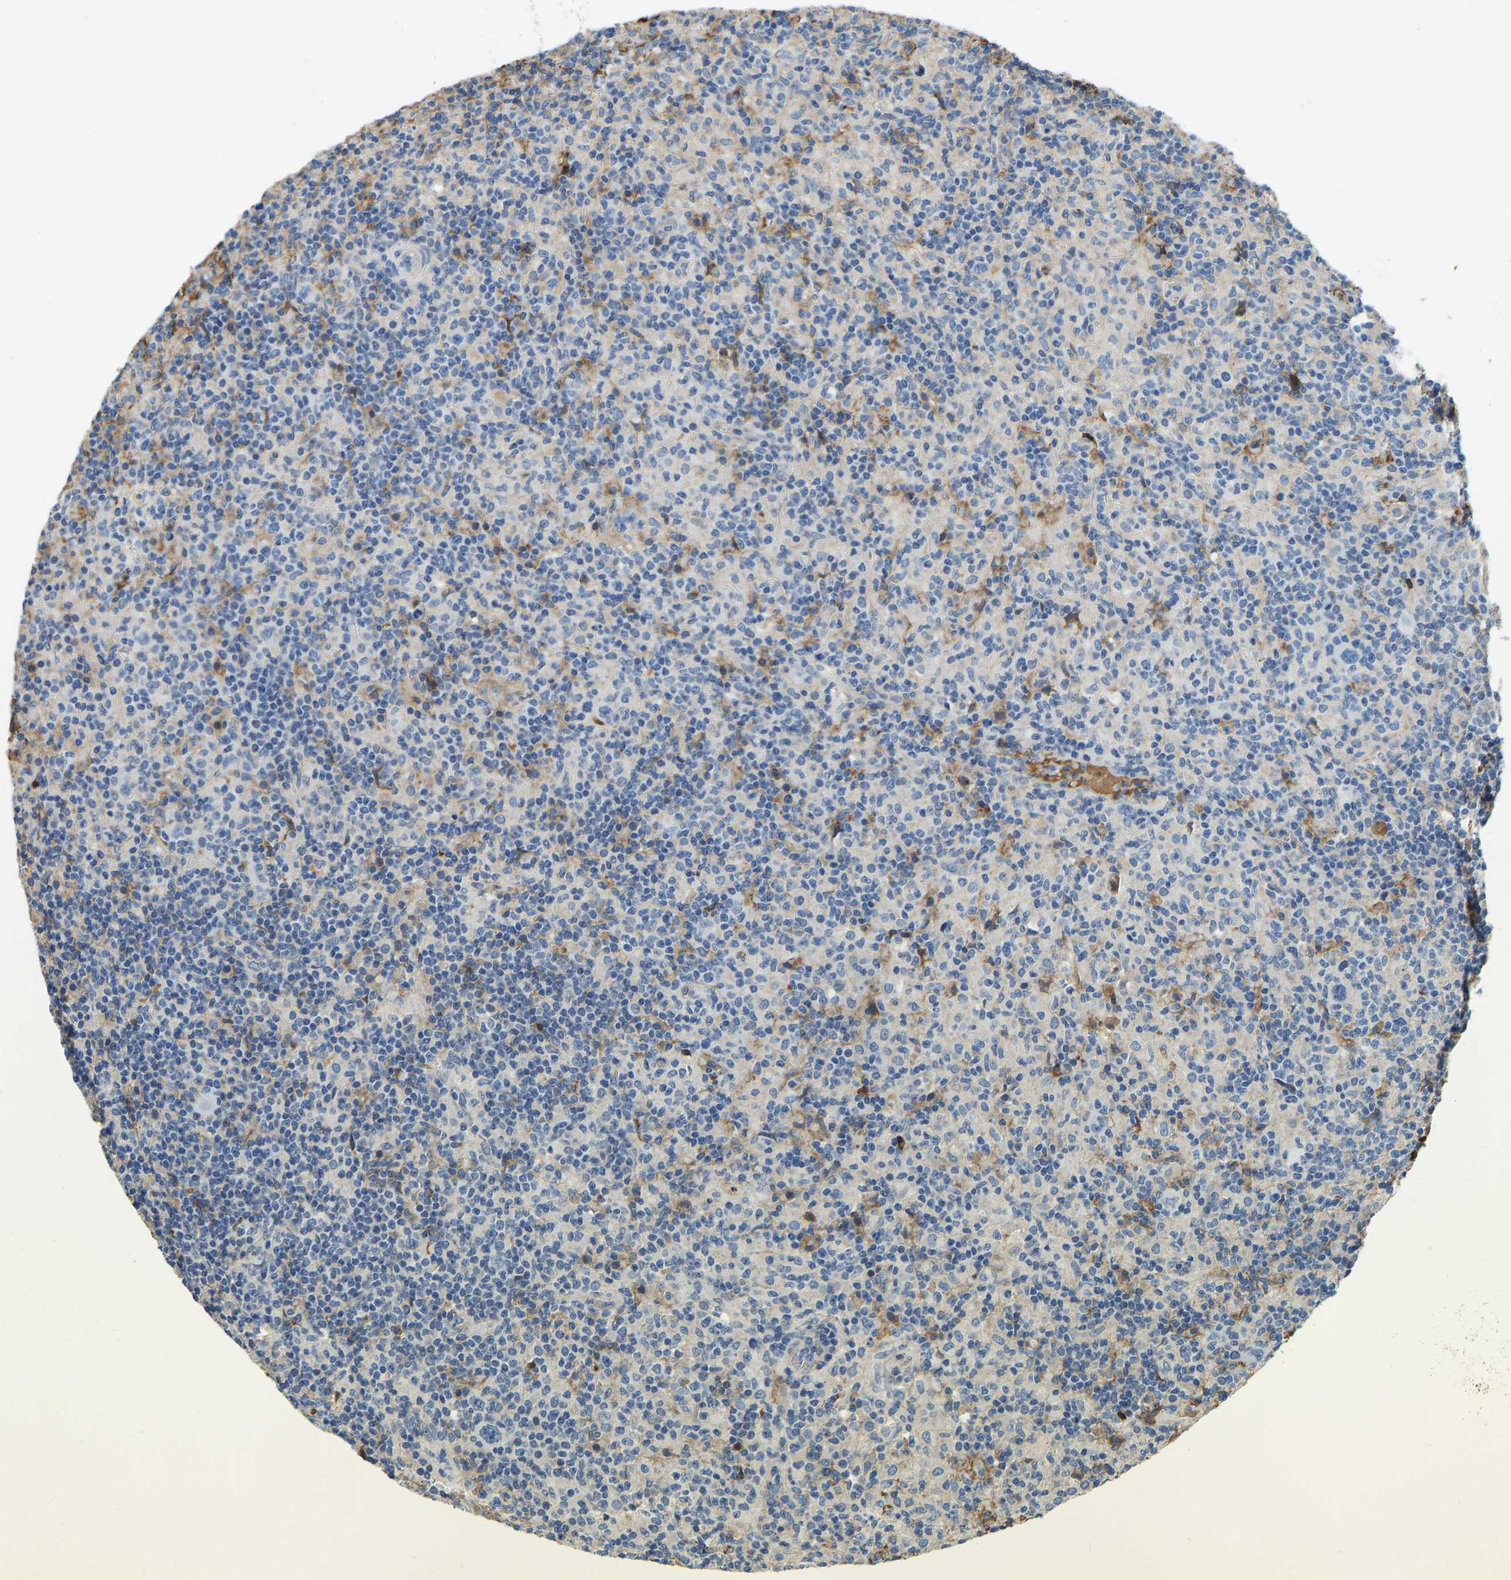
{"staining": {"intensity": "negative", "quantity": "none", "location": "none"}, "tissue": "lymphoma", "cell_type": "Tumor cells", "image_type": "cancer", "snomed": [{"axis": "morphology", "description": "Hodgkin's disease, NOS"}, {"axis": "topography", "description": "Lymph node"}], "caption": "A high-resolution photomicrograph shows IHC staining of lymphoma, which reveals no significant expression in tumor cells.", "gene": "THBS4", "patient": {"sex": "male", "age": 70}}